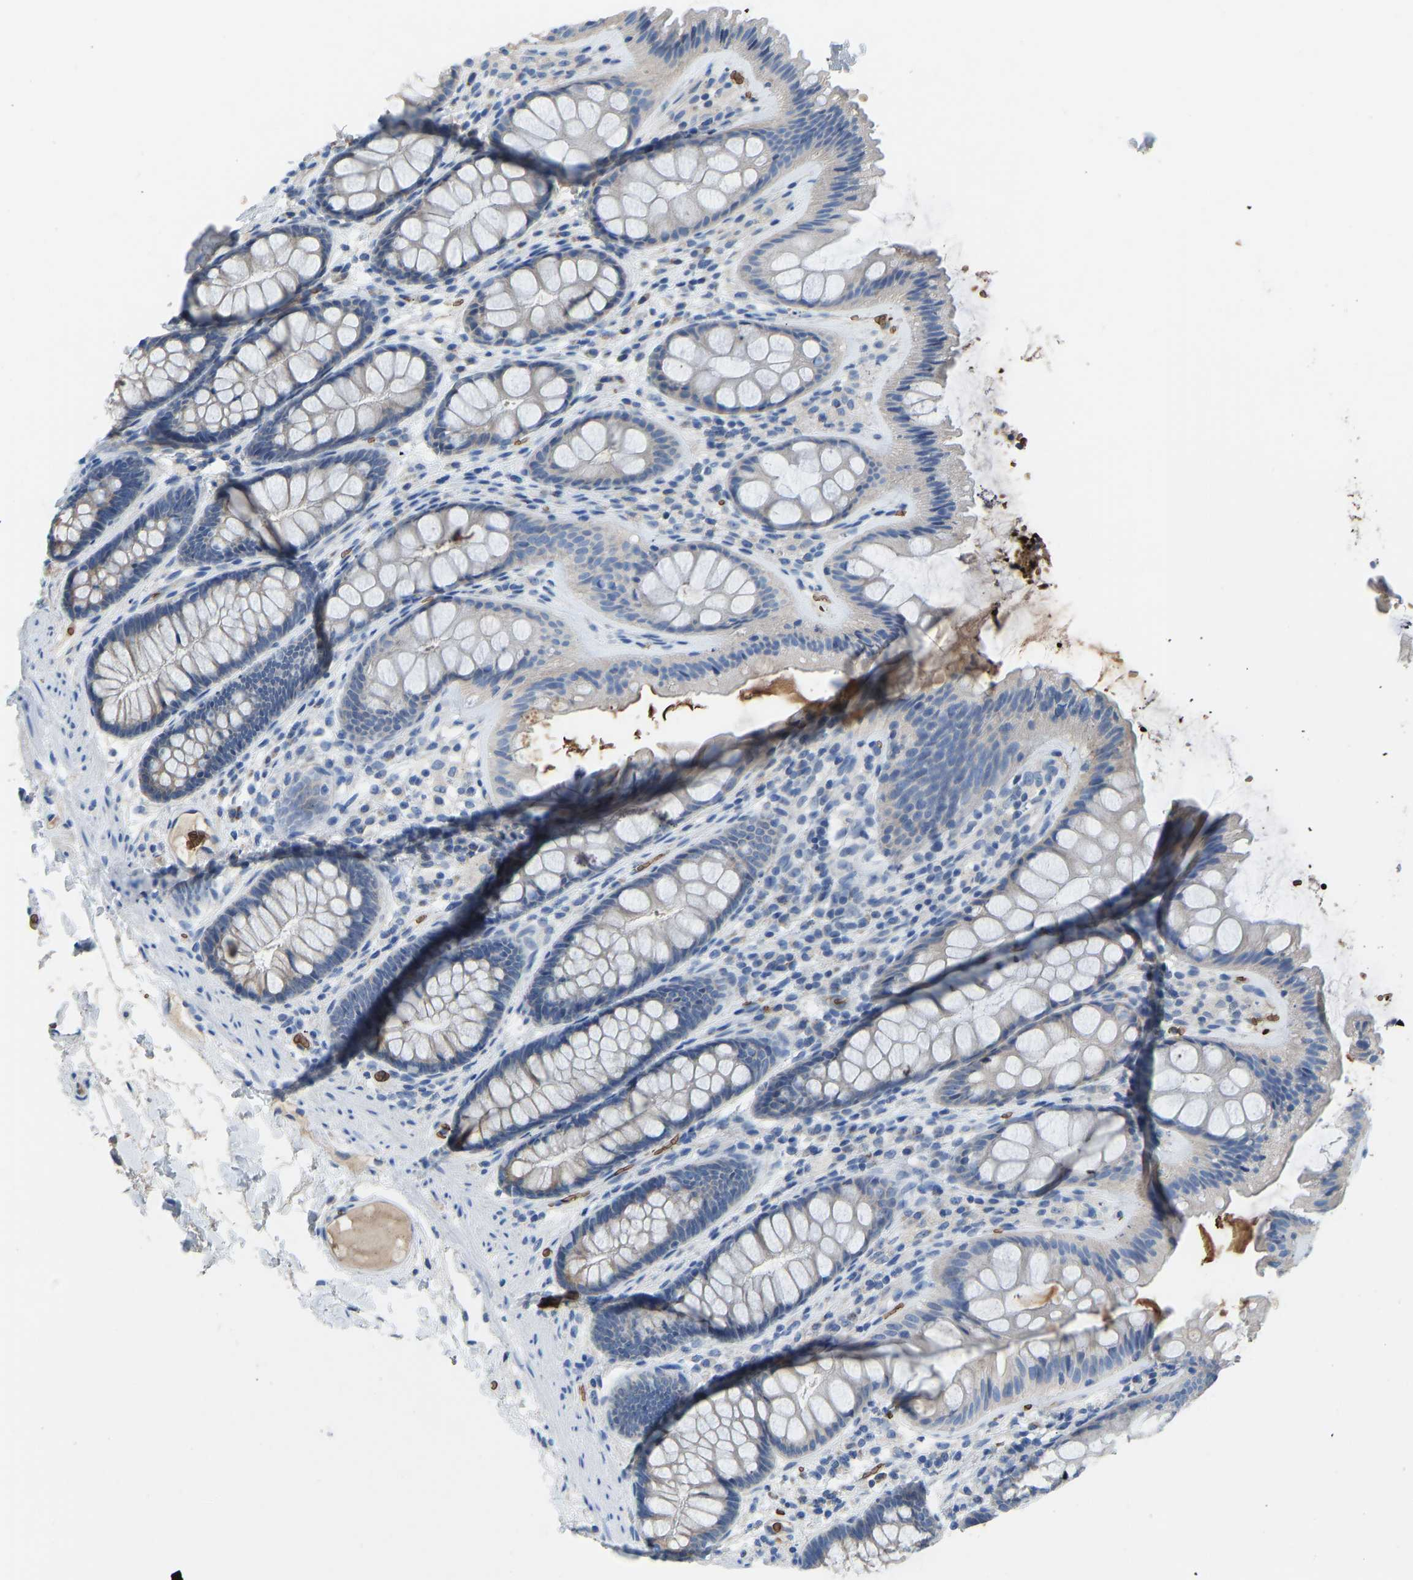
{"staining": {"intensity": "negative", "quantity": "none", "location": "none"}, "tissue": "colon", "cell_type": "Endothelial cells", "image_type": "normal", "snomed": [{"axis": "morphology", "description": "Normal tissue, NOS"}, {"axis": "topography", "description": "Colon"}], "caption": "Normal colon was stained to show a protein in brown. There is no significant staining in endothelial cells. (DAB IHC visualized using brightfield microscopy, high magnification).", "gene": "PIGS", "patient": {"sex": "female", "age": 56}}